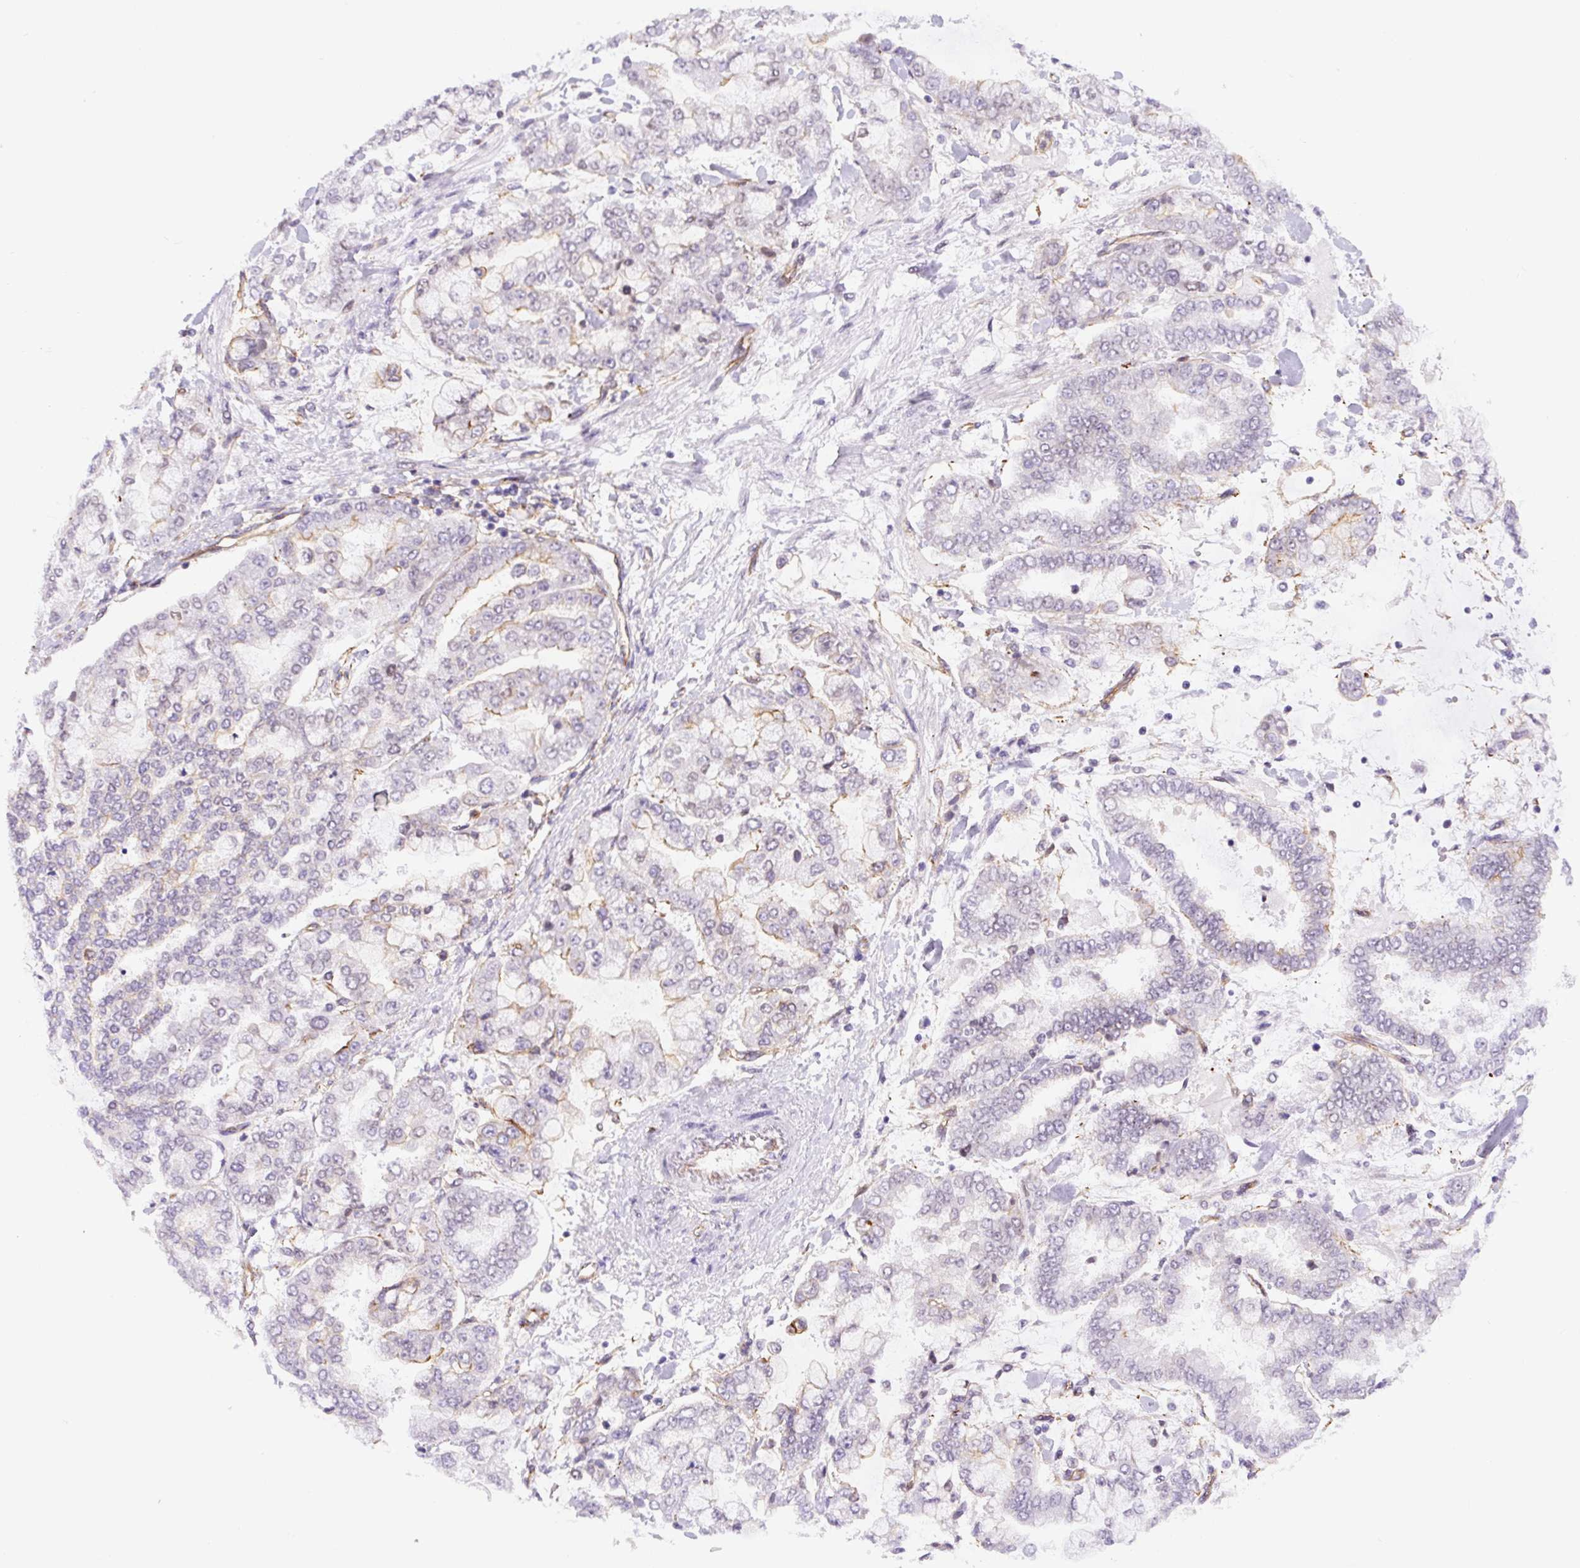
{"staining": {"intensity": "weak", "quantity": "<25%", "location": "cytoplasmic/membranous"}, "tissue": "stomach cancer", "cell_type": "Tumor cells", "image_type": "cancer", "snomed": [{"axis": "morphology", "description": "Normal tissue, NOS"}, {"axis": "morphology", "description": "Adenocarcinoma, NOS"}, {"axis": "topography", "description": "Stomach, upper"}, {"axis": "topography", "description": "Stomach"}], "caption": "An image of human stomach cancer is negative for staining in tumor cells. (Brightfield microscopy of DAB immunohistochemistry (IHC) at high magnification).", "gene": "MYO5C", "patient": {"sex": "male", "age": 76}}